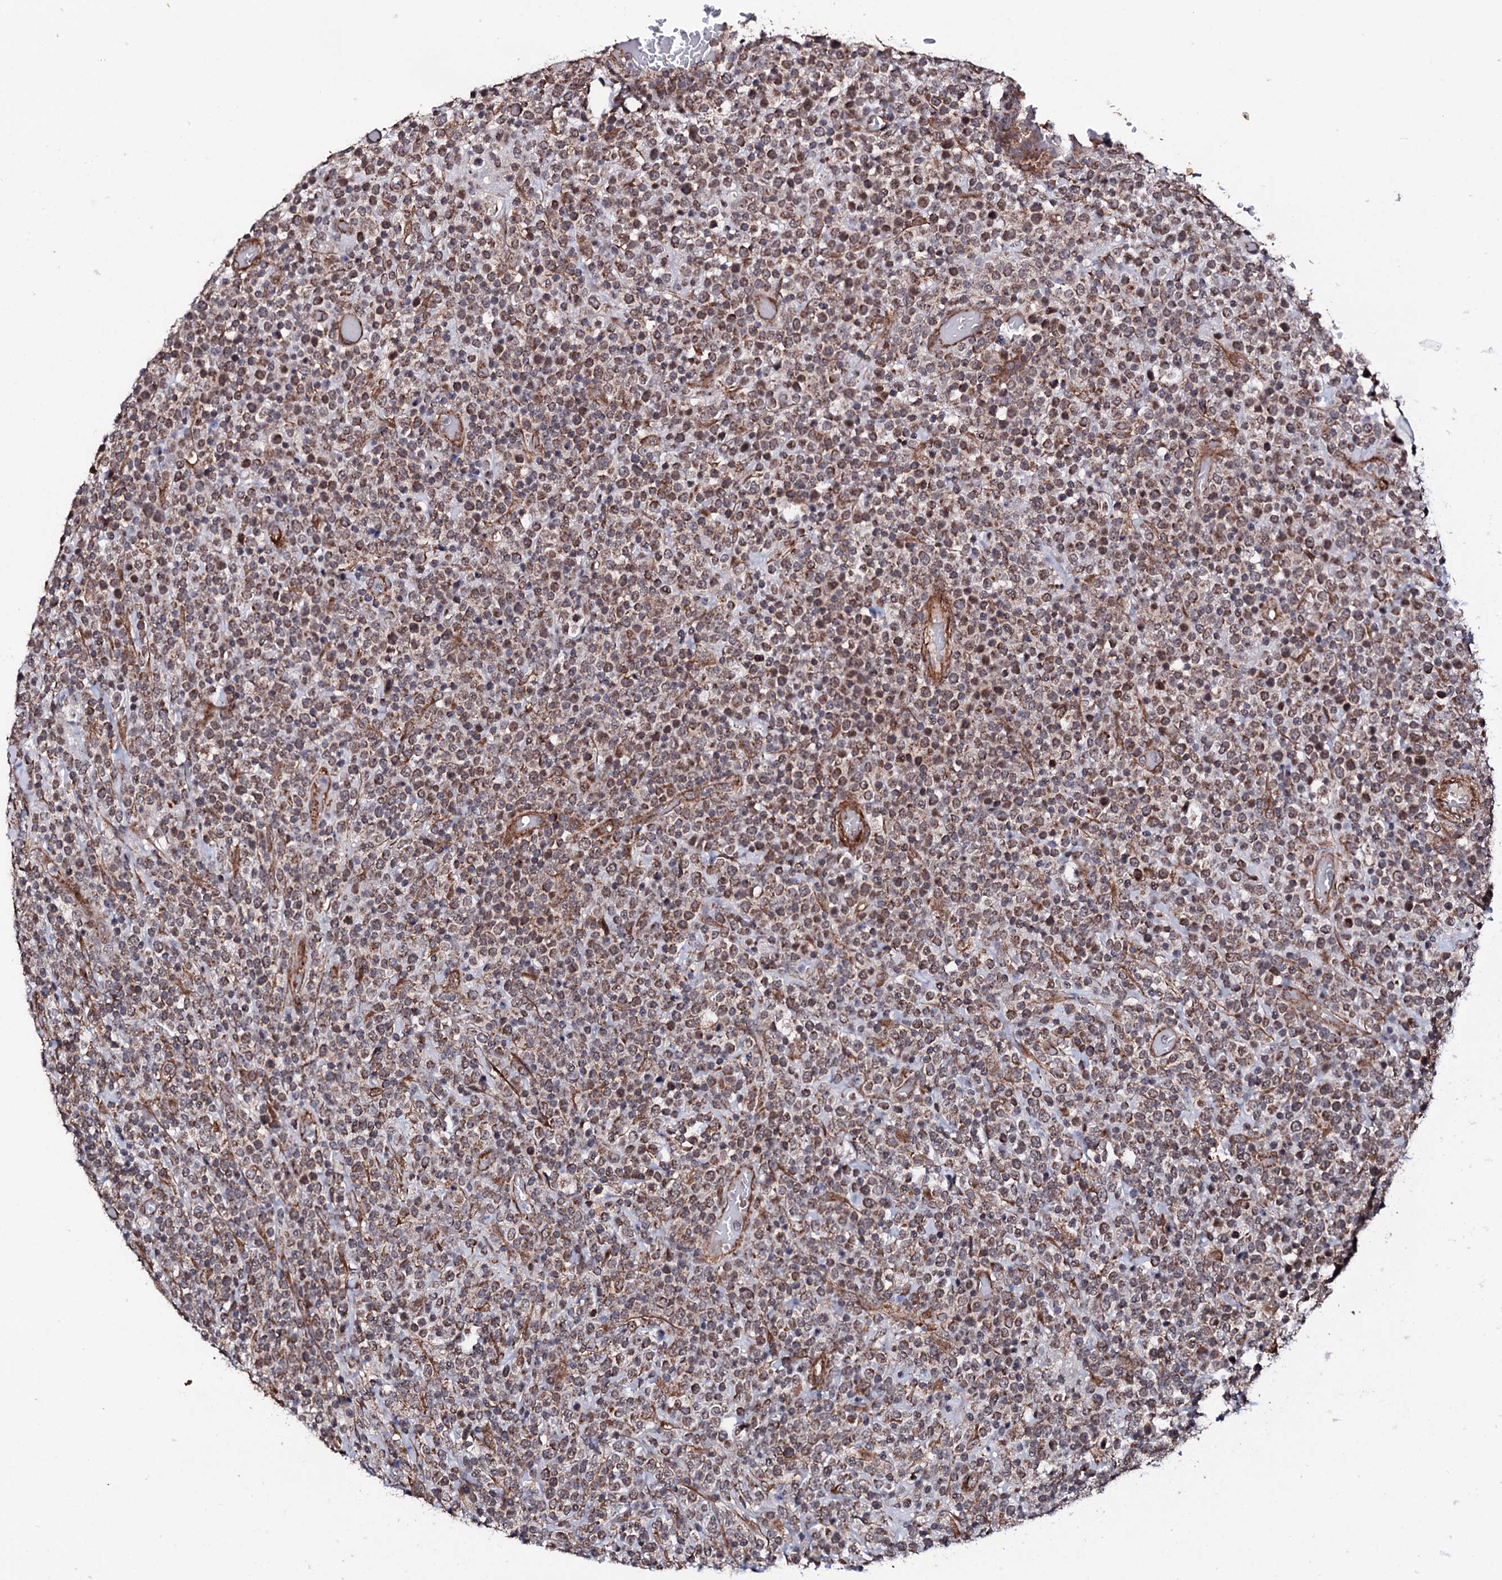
{"staining": {"intensity": "moderate", "quantity": ">75%", "location": "cytoplasmic/membranous"}, "tissue": "lymphoma", "cell_type": "Tumor cells", "image_type": "cancer", "snomed": [{"axis": "morphology", "description": "Malignant lymphoma, non-Hodgkin's type, High grade"}, {"axis": "topography", "description": "Colon"}], "caption": "This image demonstrates immunohistochemistry staining of high-grade malignant lymphoma, non-Hodgkin's type, with medium moderate cytoplasmic/membranous positivity in approximately >75% of tumor cells.", "gene": "MTIF3", "patient": {"sex": "female", "age": 53}}